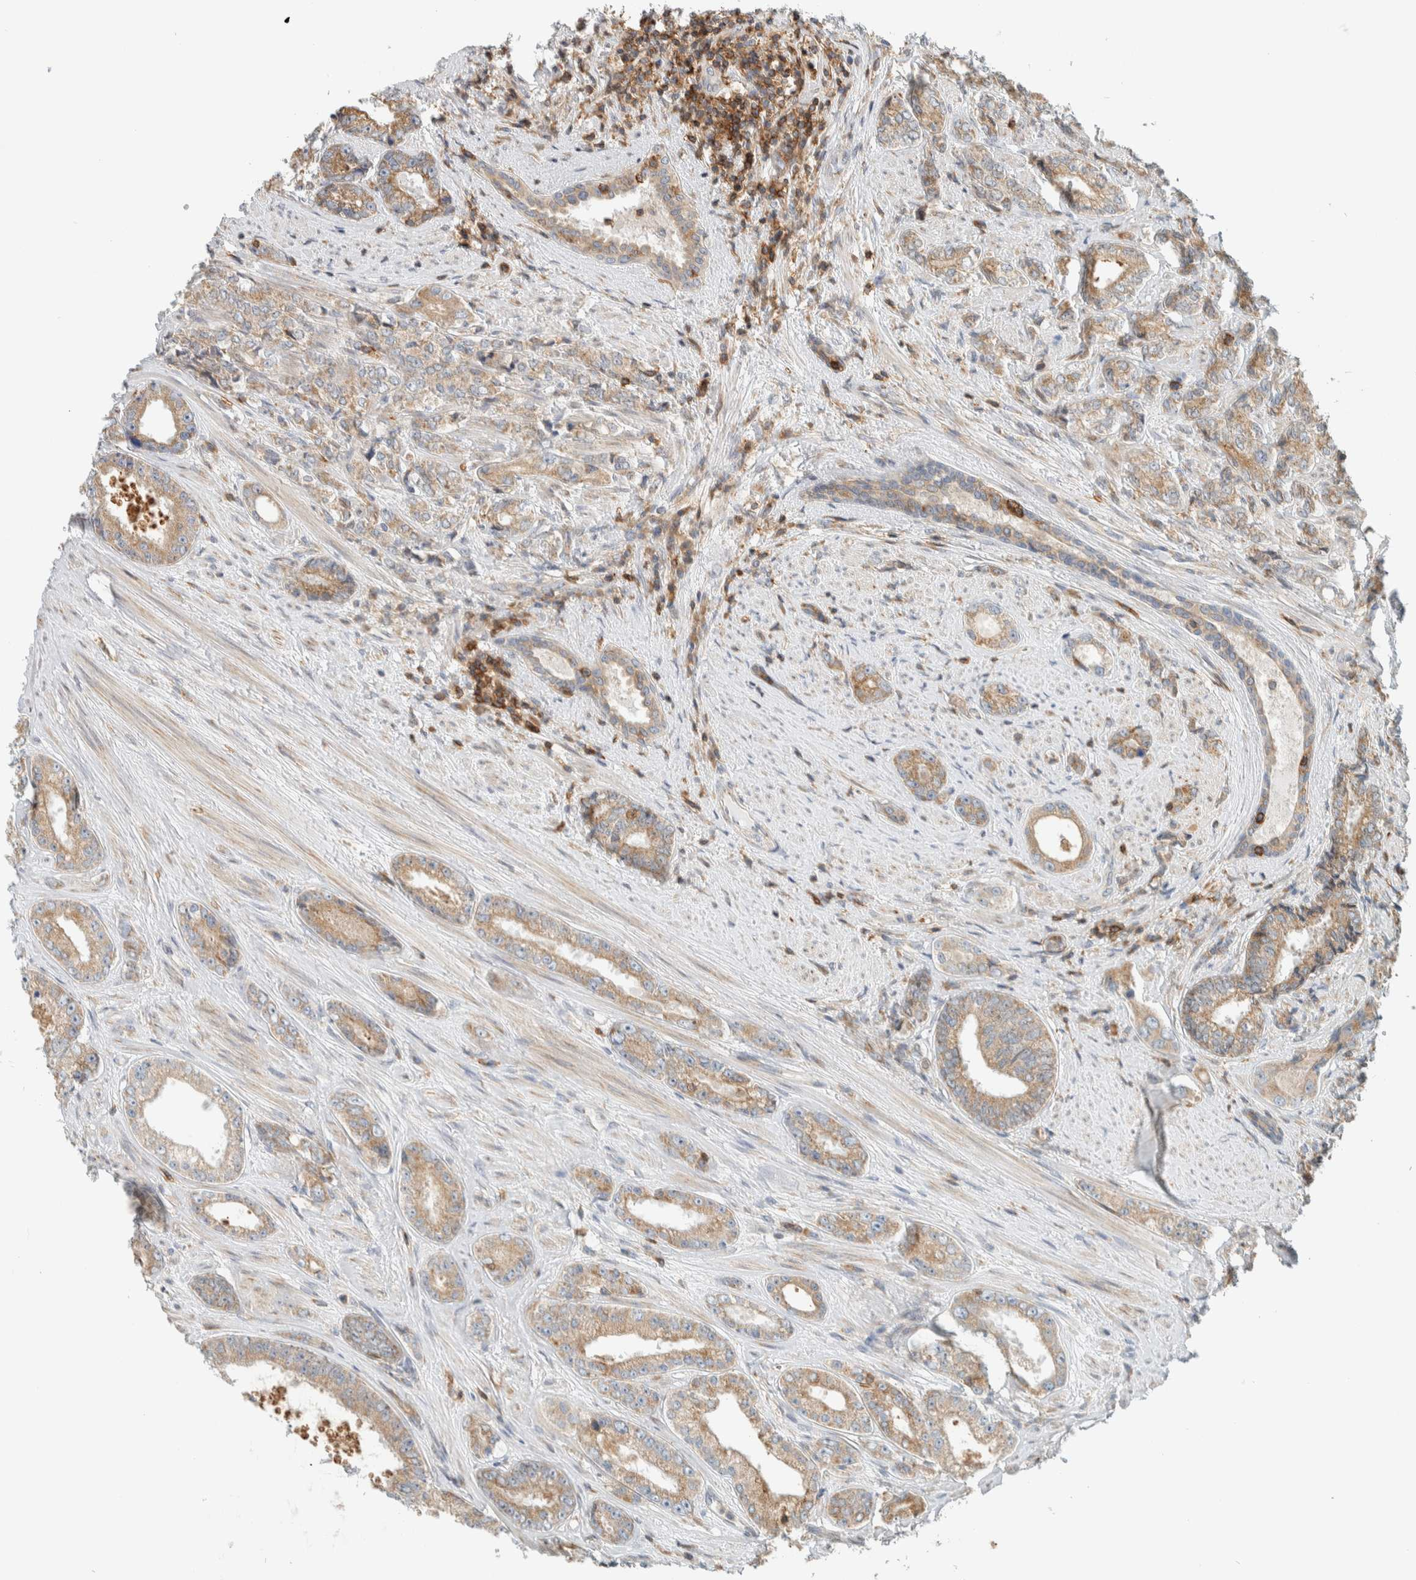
{"staining": {"intensity": "moderate", "quantity": "25%-75%", "location": "cytoplasmic/membranous"}, "tissue": "prostate cancer", "cell_type": "Tumor cells", "image_type": "cancer", "snomed": [{"axis": "morphology", "description": "Adenocarcinoma, High grade"}, {"axis": "topography", "description": "Prostate"}], "caption": "Human prostate adenocarcinoma (high-grade) stained with a protein marker exhibits moderate staining in tumor cells.", "gene": "CCDC57", "patient": {"sex": "male", "age": 61}}